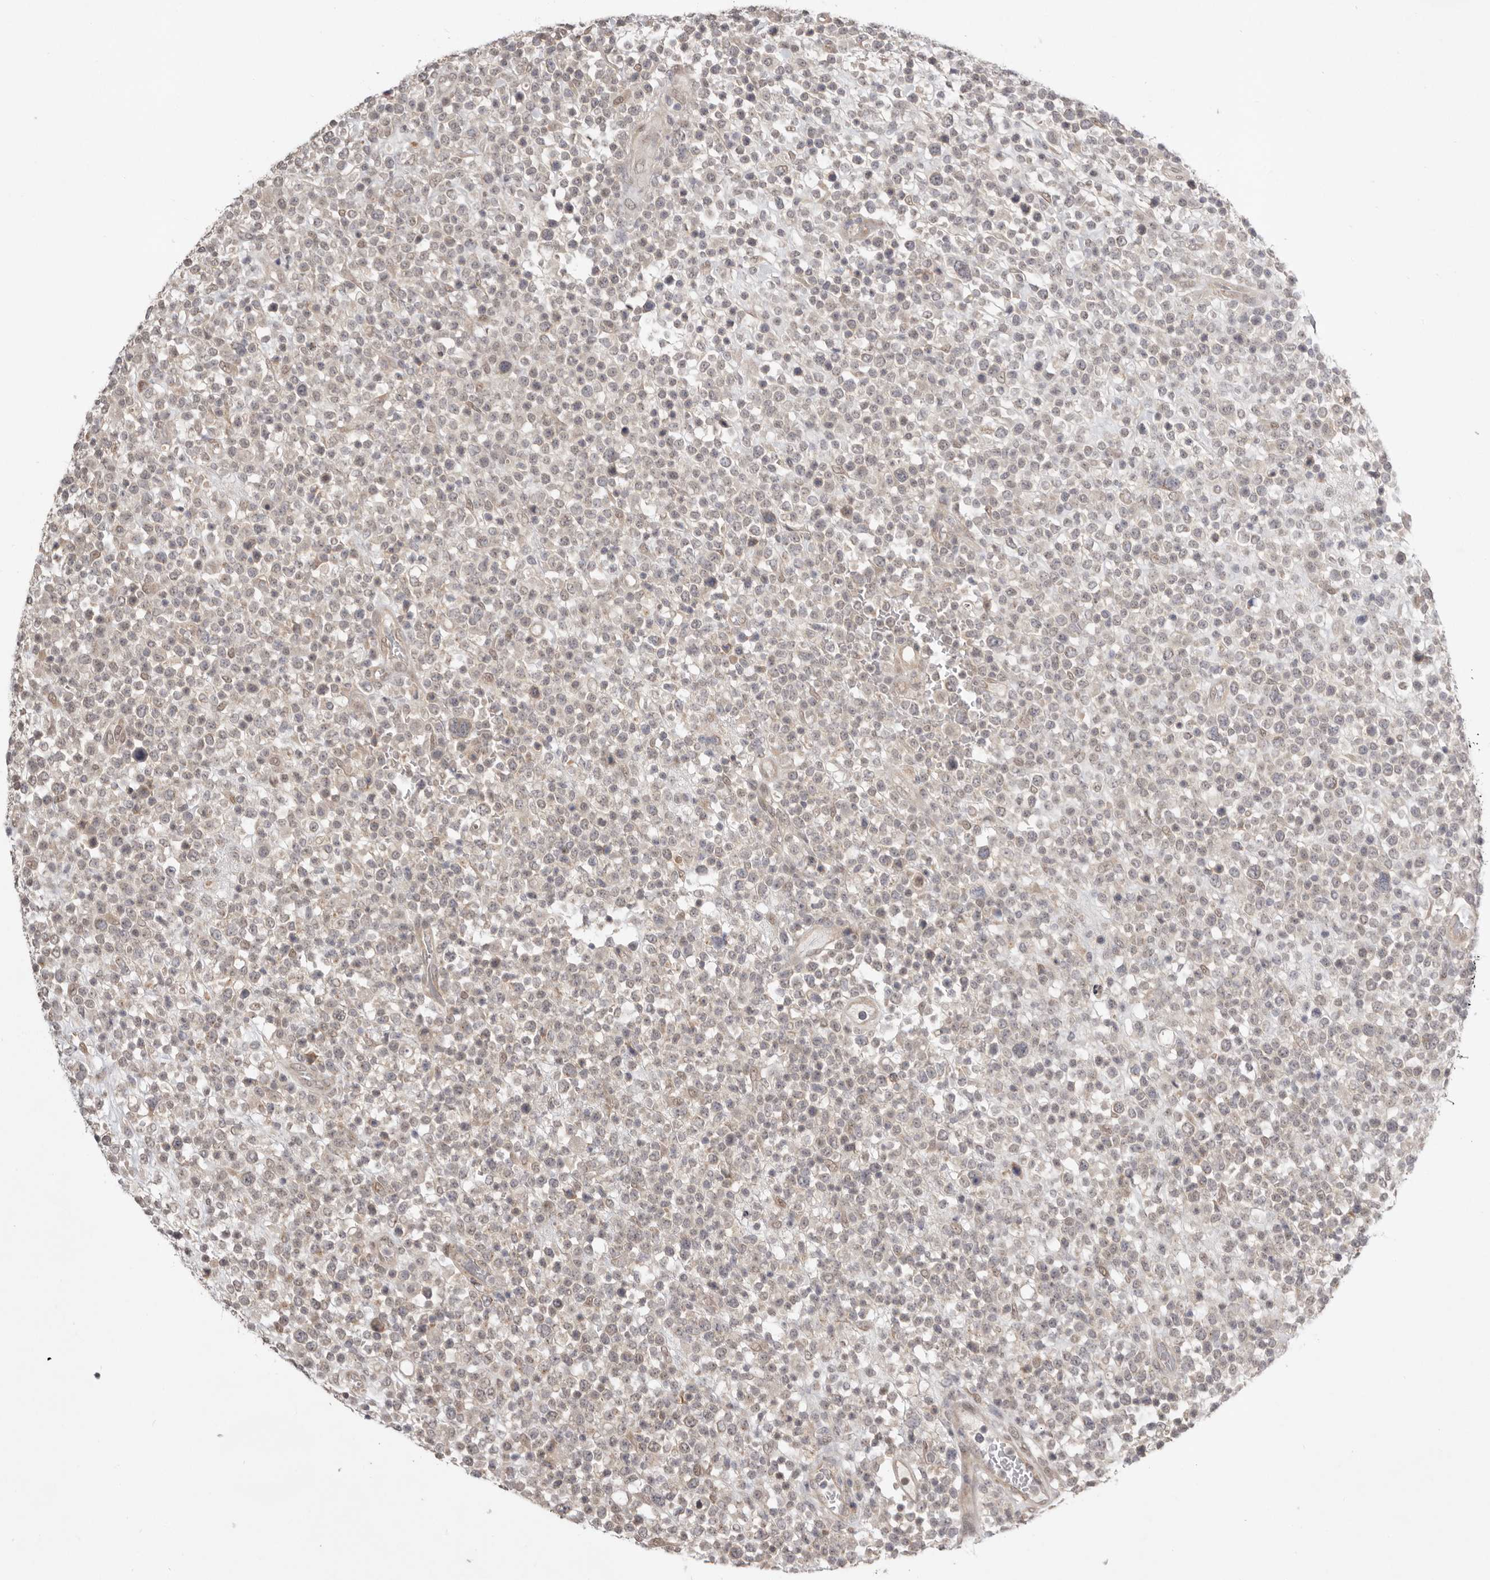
{"staining": {"intensity": "weak", "quantity": "25%-75%", "location": "cytoplasmic/membranous"}, "tissue": "lymphoma", "cell_type": "Tumor cells", "image_type": "cancer", "snomed": [{"axis": "morphology", "description": "Malignant lymphoma, non-Hodgkin's type, High grade"}, {"axis": "topography", "description": "Colon"}], "caption": "Protein analysis of lymphoma tissue shows weak cytoplasmic/membranous expression in approximately 25%-75% of tumor cells. (DAB = brown stain, brightfield microscopy at high magnification).", "gene": "NSUN4", "patient": {"sex": "female", "age": 53}}